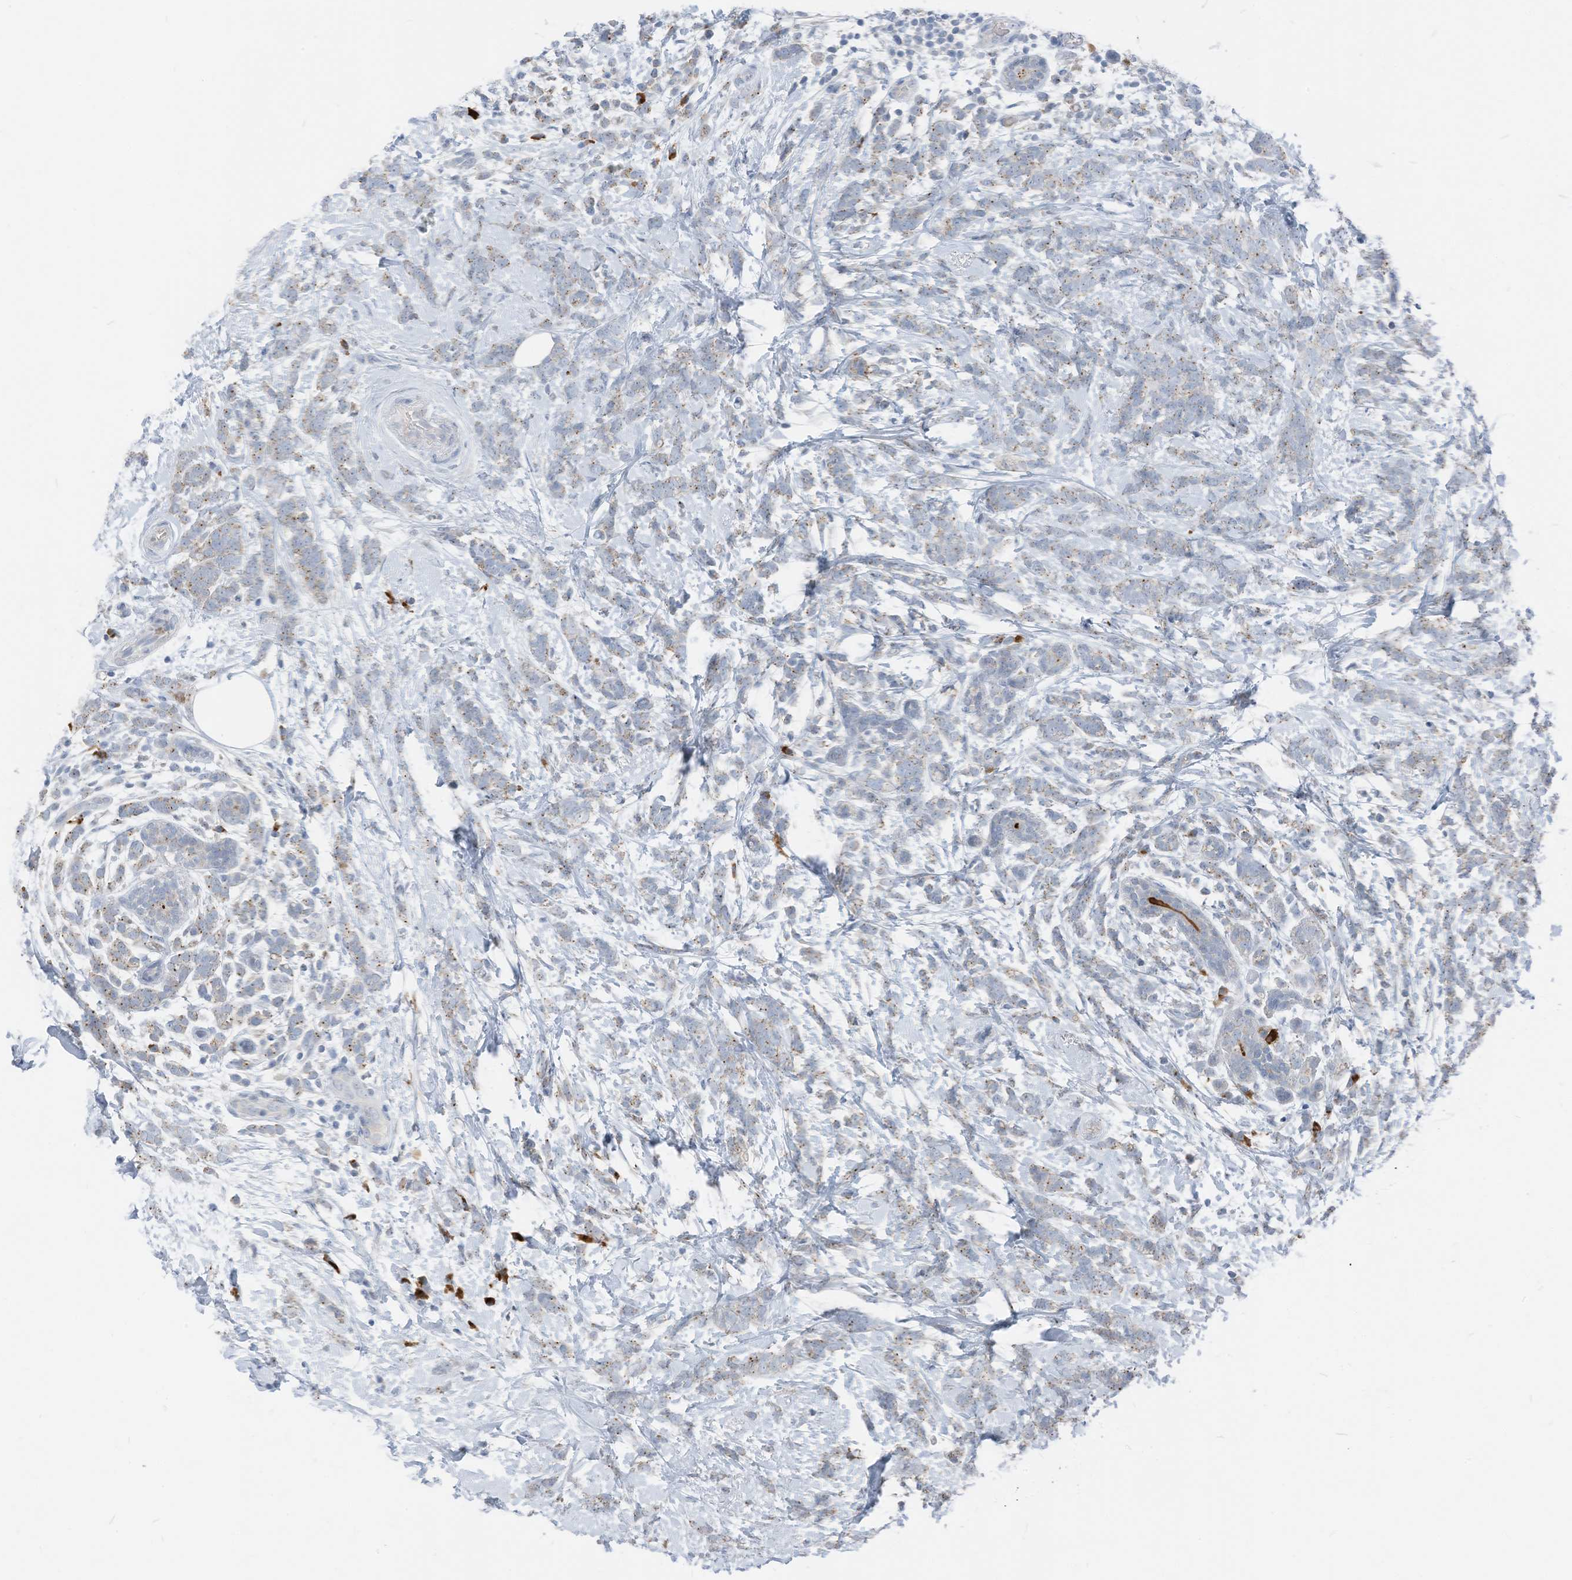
{"staining": {"intensity": "weak", "quantity": "<25%", "location": "cytoplasmic/membranous"}, "tissue": "breast cancer", "cell_type": "Tumor cells", "image_type": "cancer", "snomed": [{"axis": "morphology", "description": "Lobular carcinoma"}, {"axis": "topography", "description": "Breast"}], "caption": "Tumor cells show no significant protein positivity in breast lobular carcinoma.", "gene": "CHMP2B", "patient": {"sex": "female", "age": 58}}